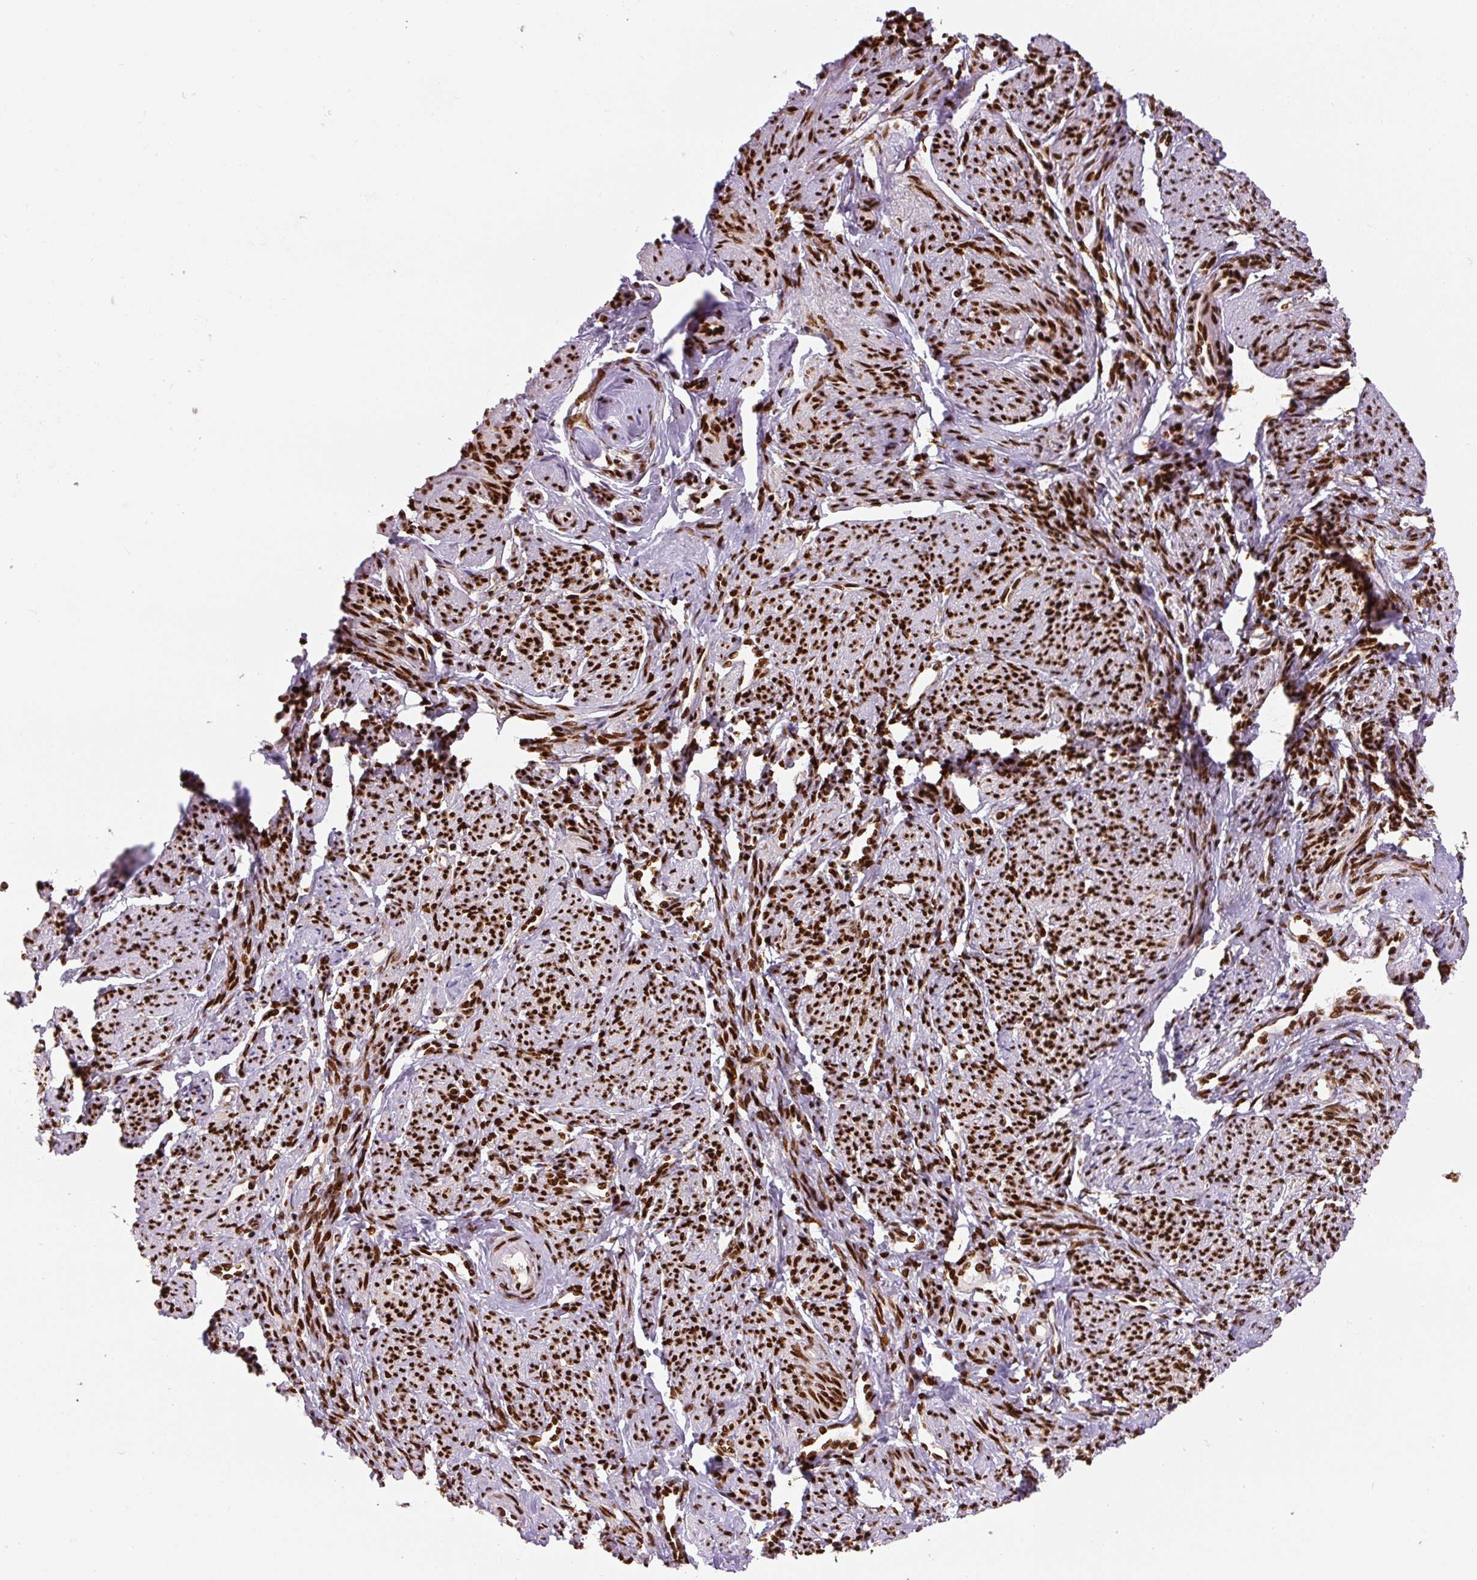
{"staining": {"intensity": "strong", "quantity": ">75%", "location": "nuclear"}, "tissue": "smooth muscle", "cell_type": "Smooth muscle cells", "image_type": "normal", "snomed": [{"axis": "morphology", "description": "Normal tissue, NOS"}, {"axis": "topography", "description": "Smooth muscle"}], "caption": "Immunohistochemical staining of normal human smooth muscle demonstrates >75% levels of strong nuclear protein positivity in approximately >75% of smooth muscle cells.", "gene": "FUS", "patient": {"sex": "female", "age": 65}}